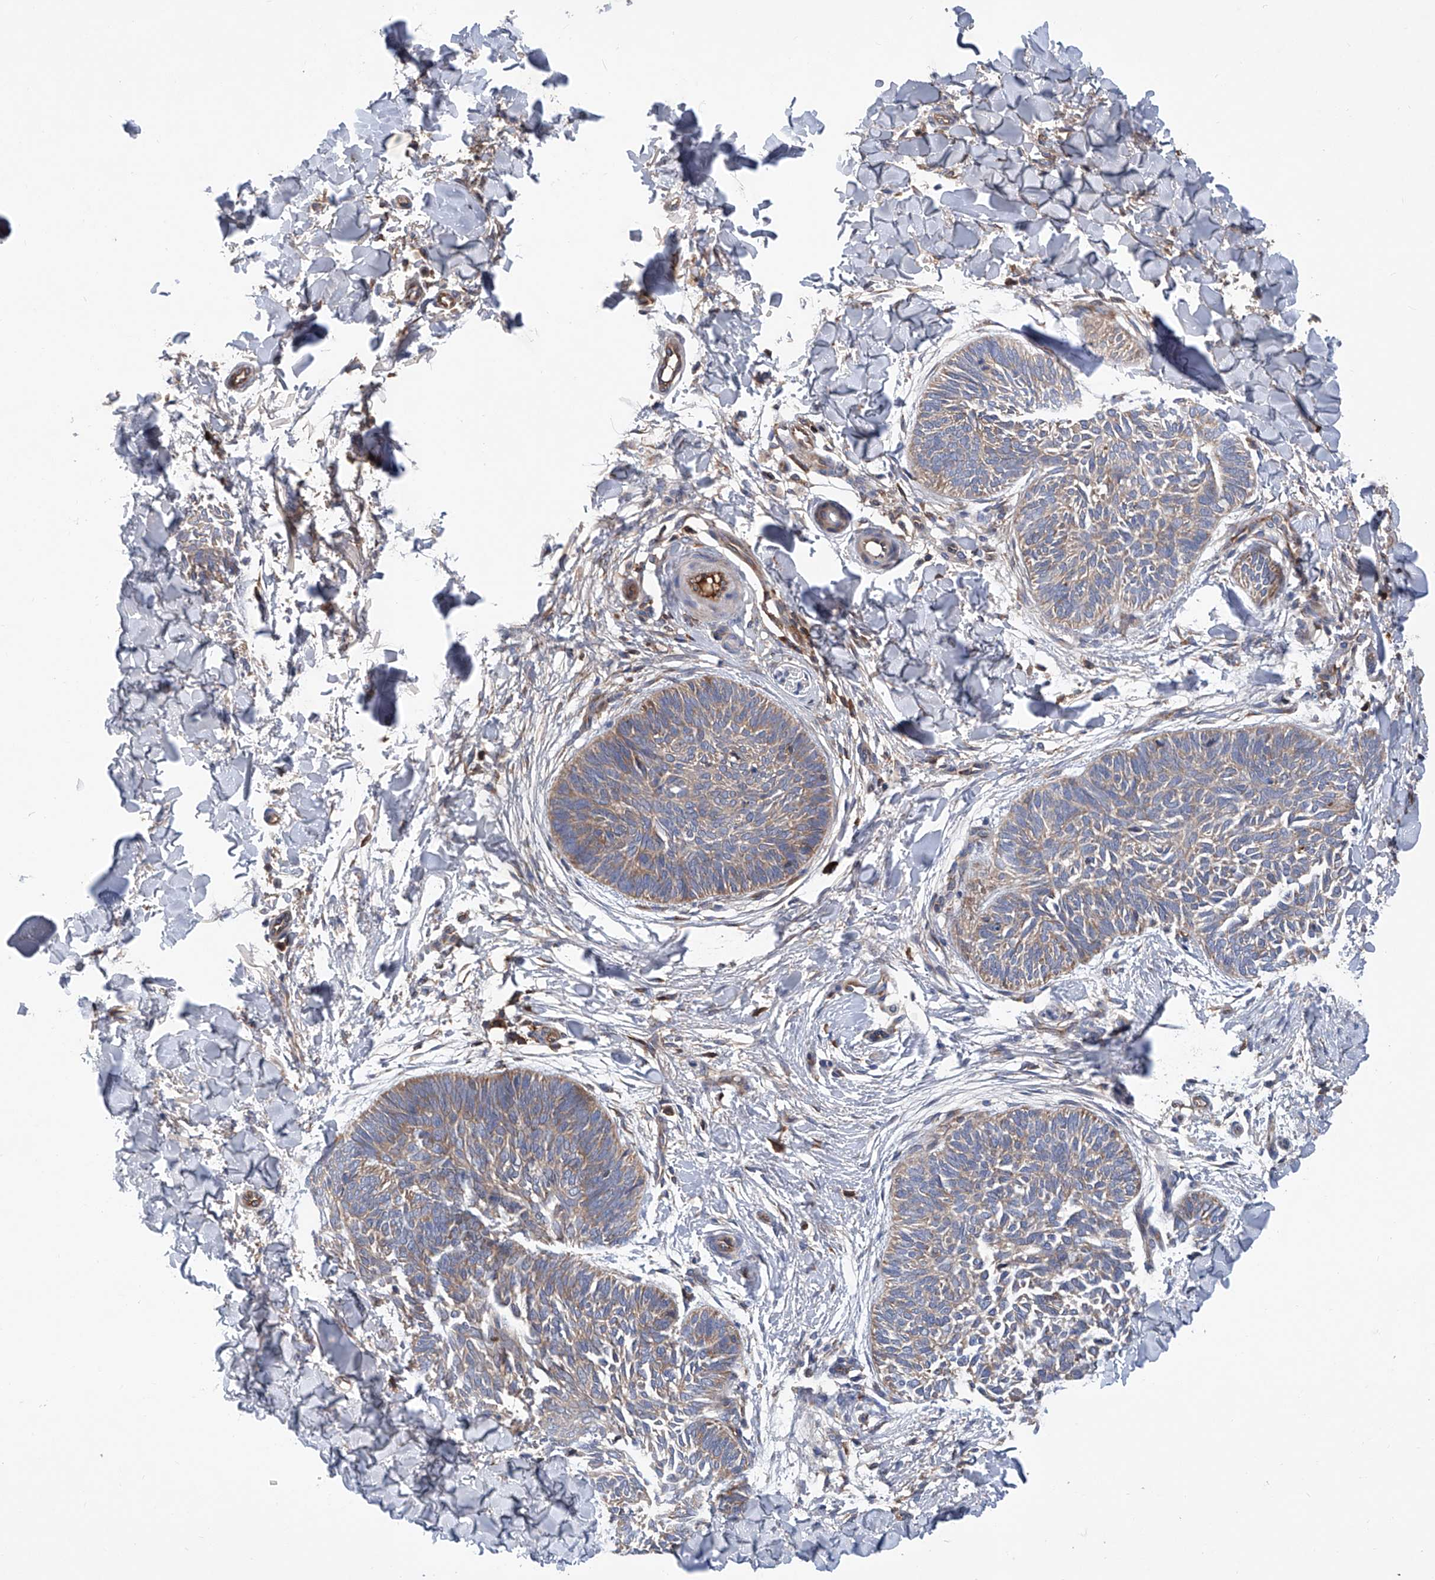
{"staining": {"intensity": "weak", "quantity": "25%-75%", "location": "cytoplasmic/membranous"}, "tissue": "skin cancer", "cell_type": "Tumor cells", "image_type": "cancer", "snomed": [{"axis": "morphology", "description": "Normal tissue, NOS"}, {"axis": "morphology", "description": "Basal cell carcinoma"}, {"axis": "topography", "description": "Skin"}], "caption": "Weak cytoplasmic/membranous expression is identified in approximately 25%-75% of tumor cells in skin basal cell carcinoma.", "gene": "ASCC3", "patient": {"sex": "male", "age": 50}}